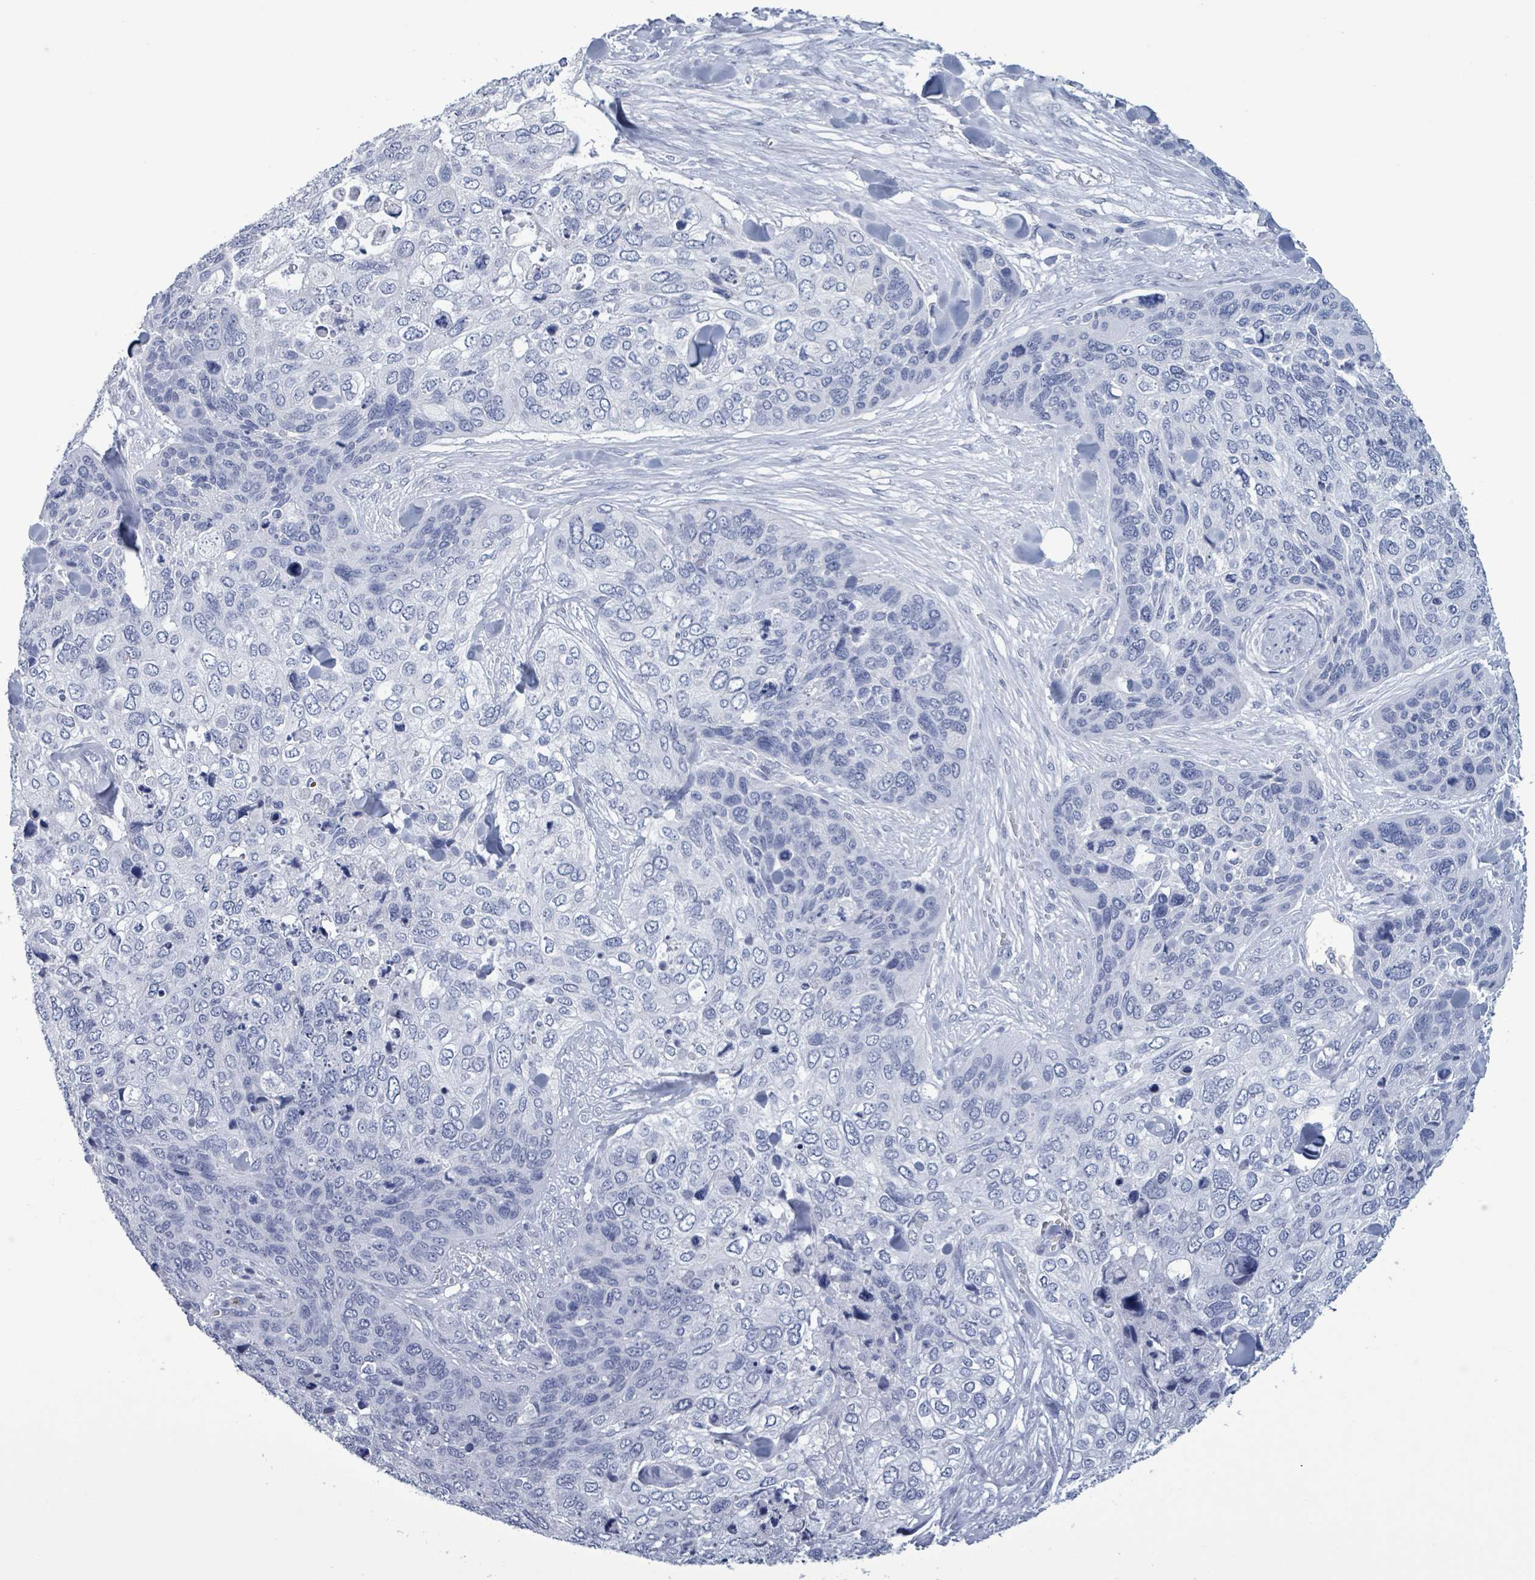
{"staining": {"intensity": "negative", "quantity": "none", "location": "none"}, "tissue": "skin cancer", "cell_type": "Tumor cells", "image_type": "cancer", "snomed": [{"axis": "morphology", "description": "Basal cell carcinoma"}, {"axis": "topography", "description": "Skin"}], "caption": "Immunohistochemistry (IHC) of skin cancer (basal cell carcinoma) exhibits no positivity in tumor cells.", "gene": "NKX2-1", "patient": {"sex": "female", "age": 74}}